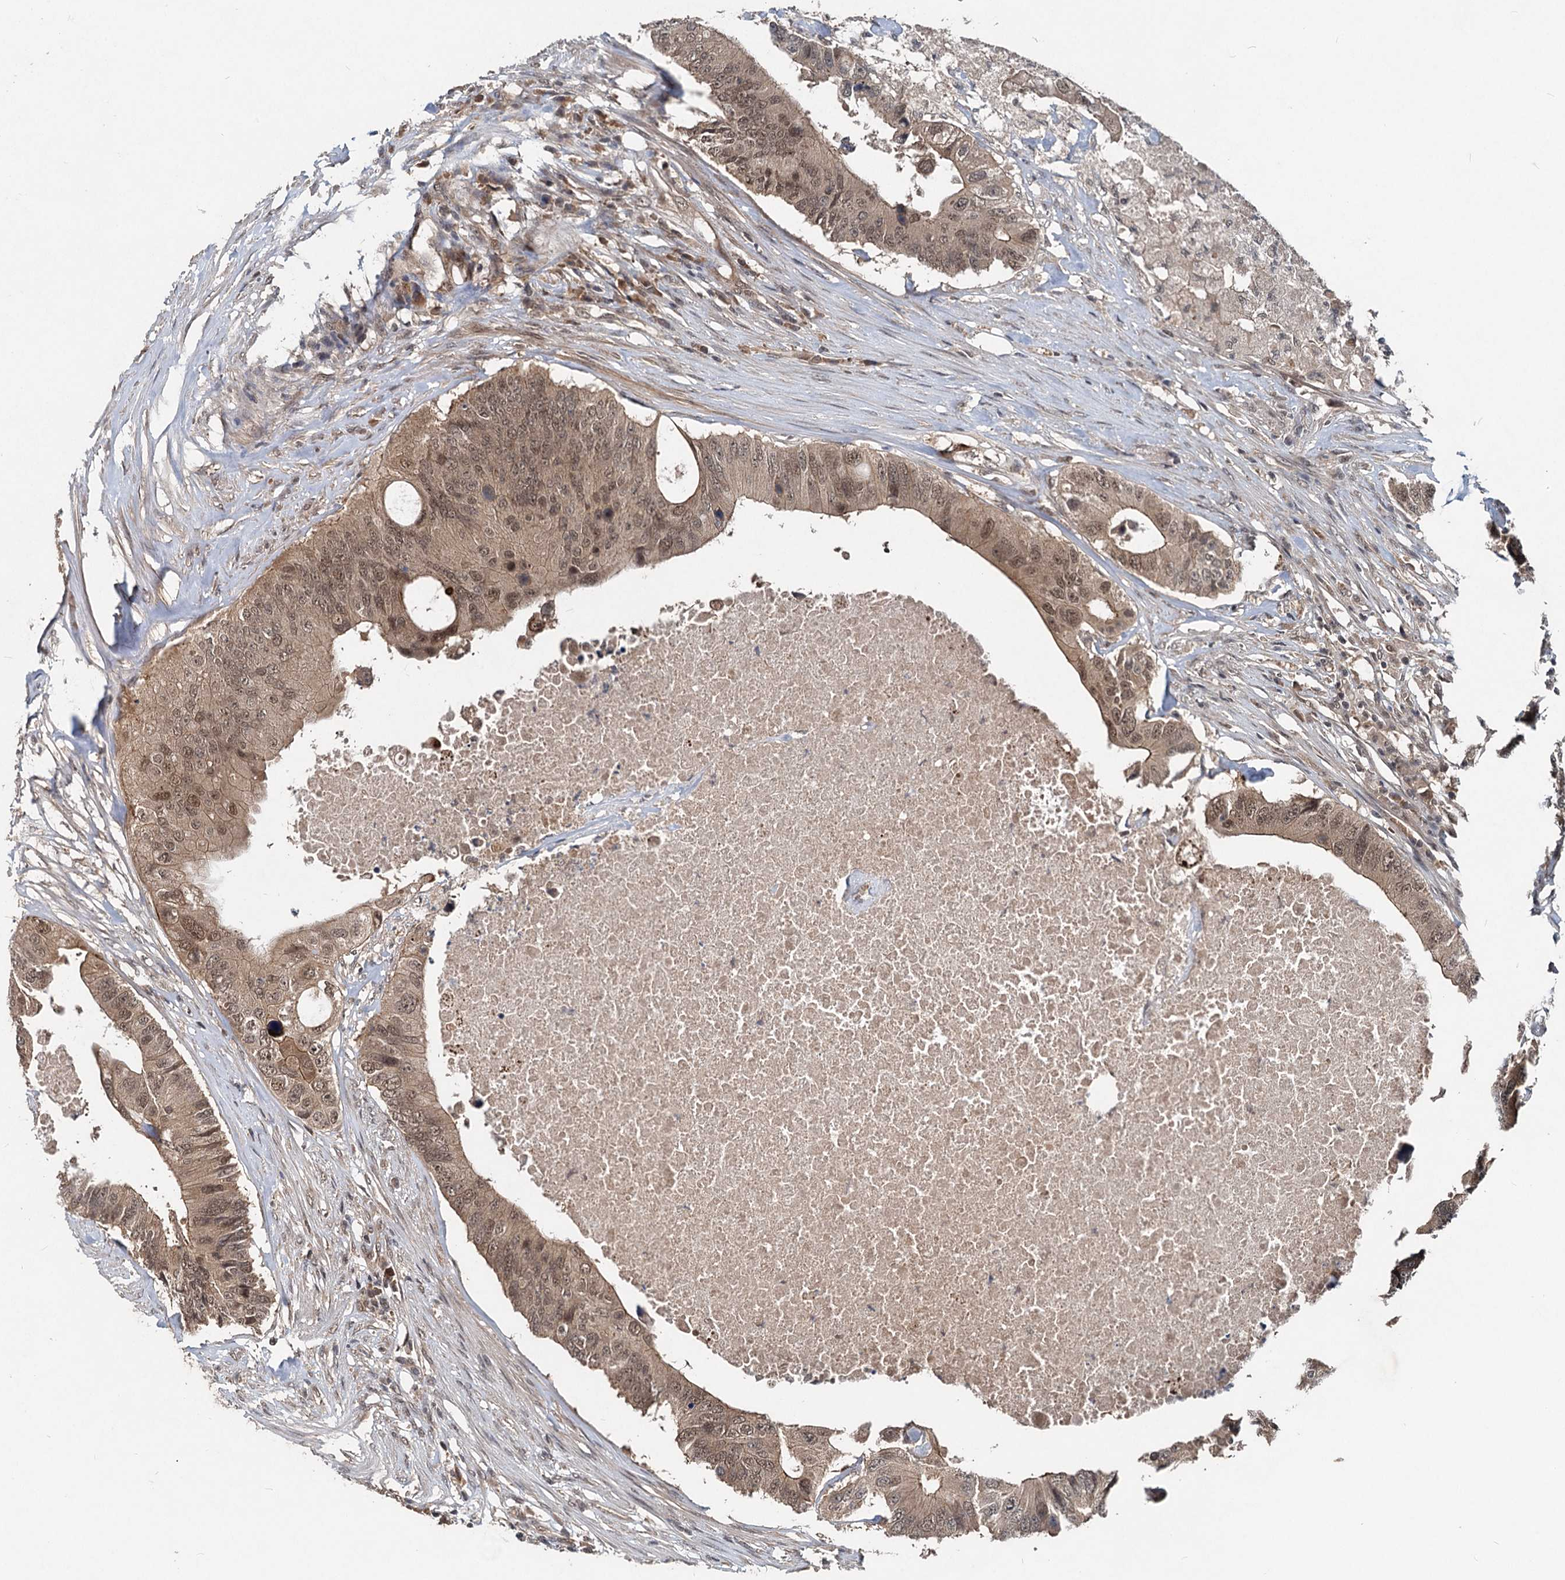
{"staining": {"intensity": "moderate", "quantity": ">75%", "location": "cytoplasmic/membranous,nuclear"}, "tissue": "colorectal cancer", "cell_type": "Tumor cells", "image_type": "cancer", "snomed": [{"axis": "morphology", "description": "Adenocarcinoma, NOS"}, {"axis": "topography", "description": "Colon"}], "caption": "High-power microscopy captured an IHC histopathology image of colorectal cancer (adenocarcinoma), revealing moderate cytoplasmic/membranous and nuclear staining in approximately >75% of tumor cells.", "gene": "RITA1", "patient": {"sex": "male", "age": 71}}